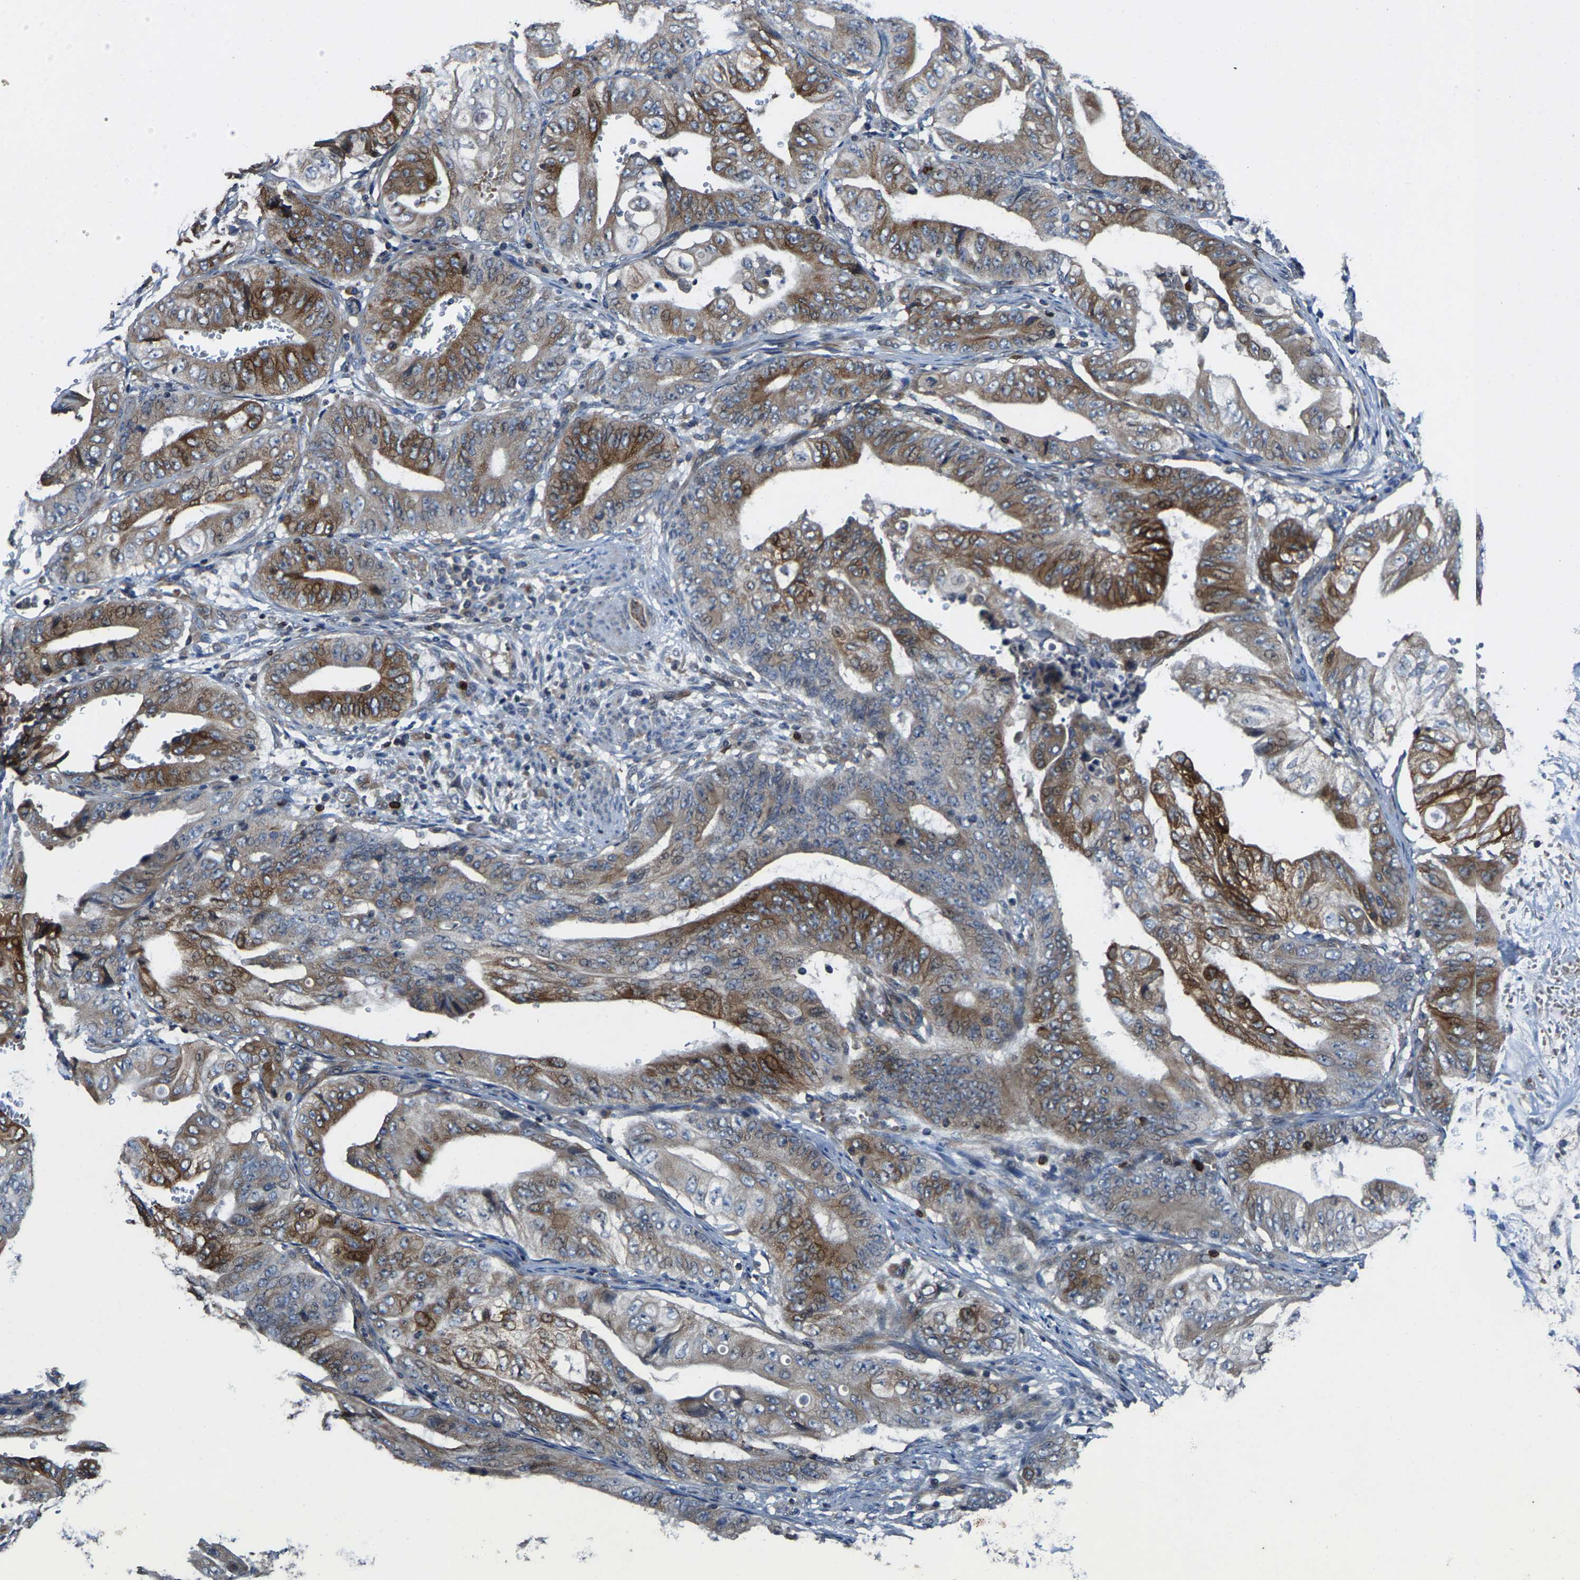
{"staining": {"intensity": "moderate", "quantity": ">75%", "location": "cytoplasmic/membranous"}, "tissue": "stomach cancer", "cell_type": "Tumor cells", "image_type": "cancer", "snomed": [{"axis": "morphology", "description": "Adenocarcinoma, NOS"}, {"axis": "topography", "description": "Stomach"}], "caption": "Moderate cytoplasmic/membranous expression for a protein is appreciated in about >75% of tumor cells of adenocarcinoma (stomach) using immunohistochemistry.", "gene": "AGBL3", "patient": {"sex": "female", "age": 73}}